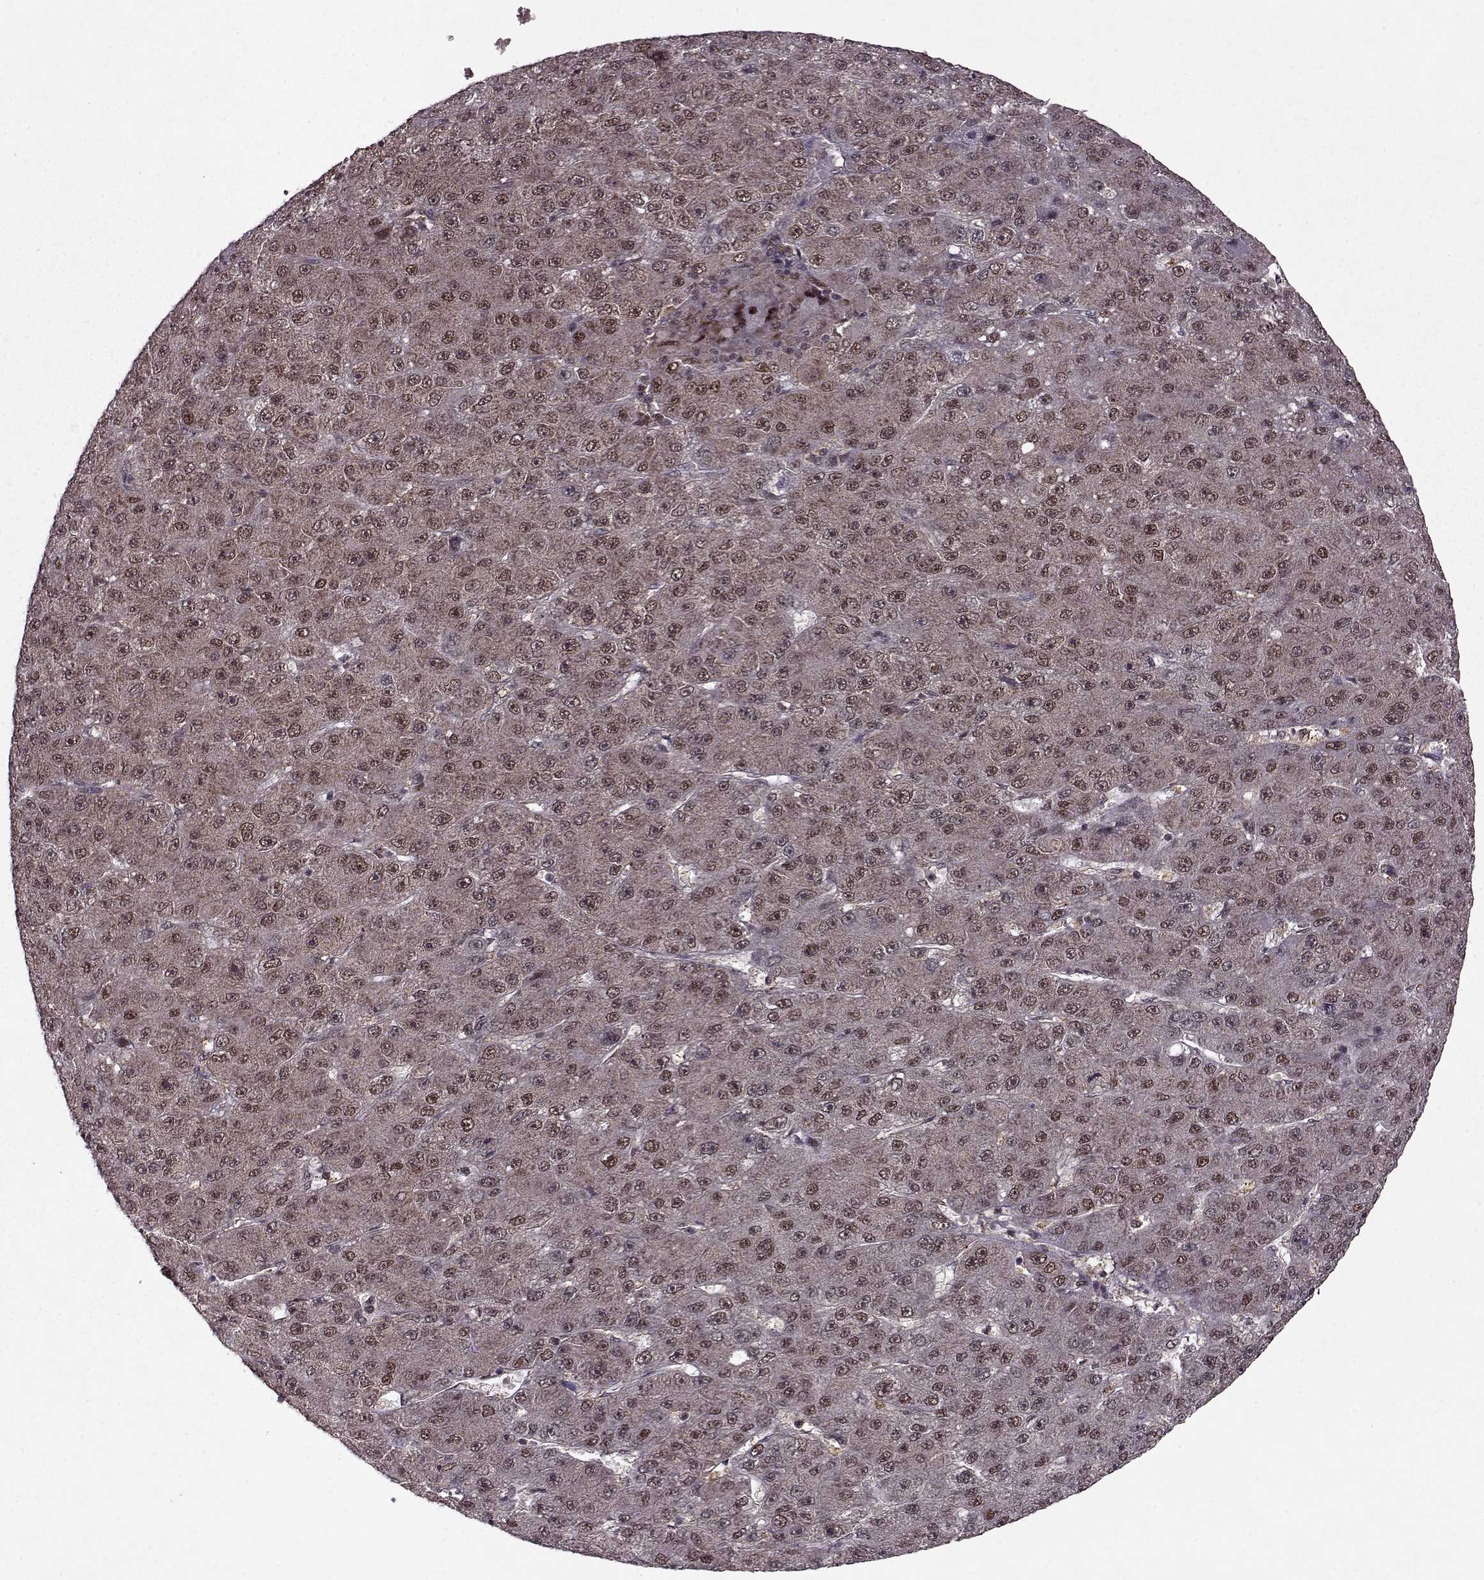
{"staining": {"intensity": "weak", "quantity": ">75%", "location": "cytoplasmic/membranous,nuclear"}, "tissue": "liver cancer", "cell_type": "Tumor cells", "image_type": "cancer", "snomed": [{"axis": "morphology", "description": "Carcinoma, Hepatocellular, NOS"}, {"axis": "topography", "description": "Liver"}], "caption": "Liver cancer (hepatocellular carcinoma) was stained to show a protein in brown. There is low levels of weak cytoplasmic/membranous and nuclear staining in about >75% of tumor cells.", "gene": "PSMA7", "patient": {"sex": "male", "age": 67}}